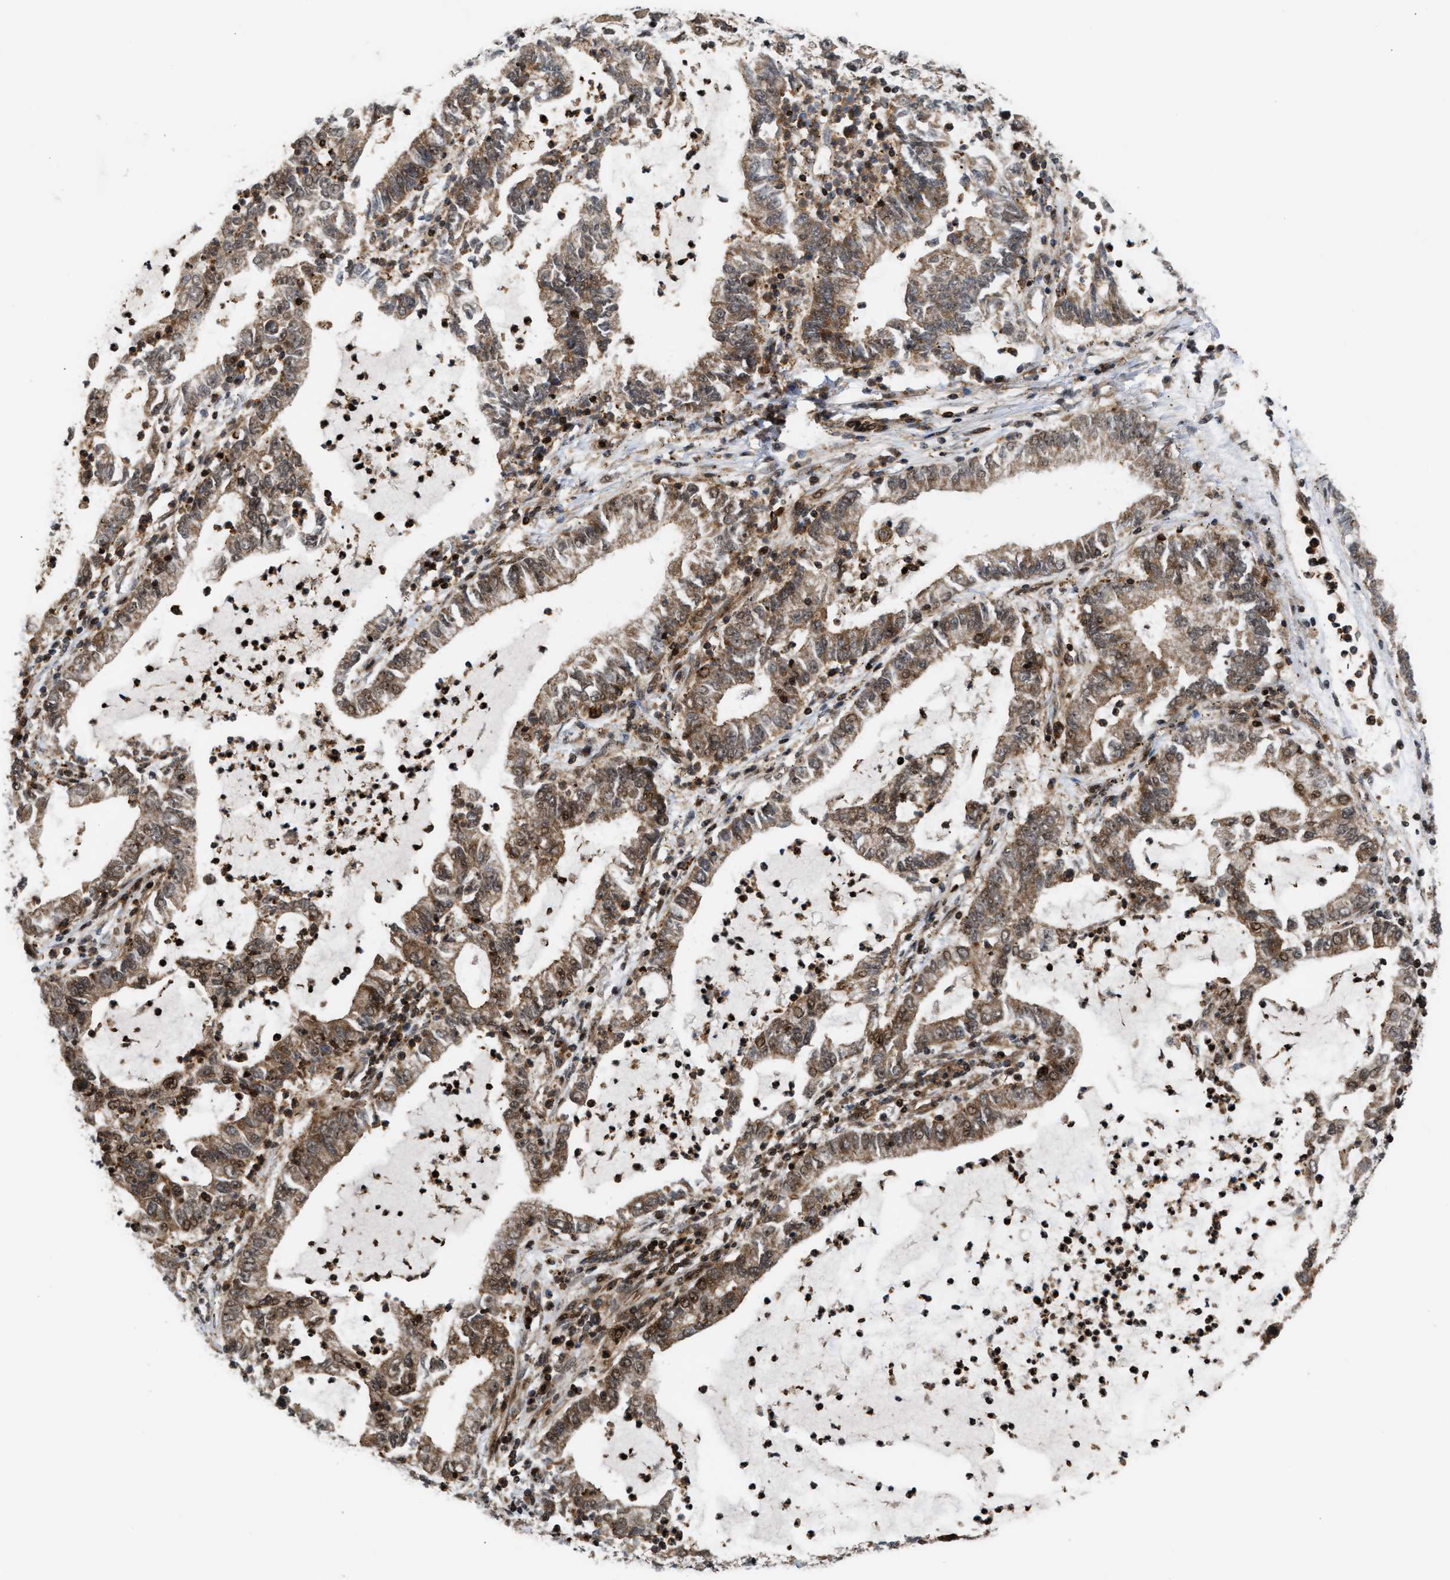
{"staining": {"intensity": "moderate", "quantity": ">75%", "location": "cytoplasmic/membranous,nuclear"}, "tissue": "lung cancer", "cell_type": "Tumor cells", "image_type": "cancer", "snomed": [{"axis": "morphology", "description": "Adenocarcinoma, NOS"}, {"axis": "topography", "description": "Lung"}], "caption": "The histopathology image shows staining of lung adenocarcinoma, revealing moderate cytoplasmic/membranous and nuclear protein positivity (brown color) within tumor cells.", "gene": "STAU2", "patient": {"sex": "female", "age": 51}}